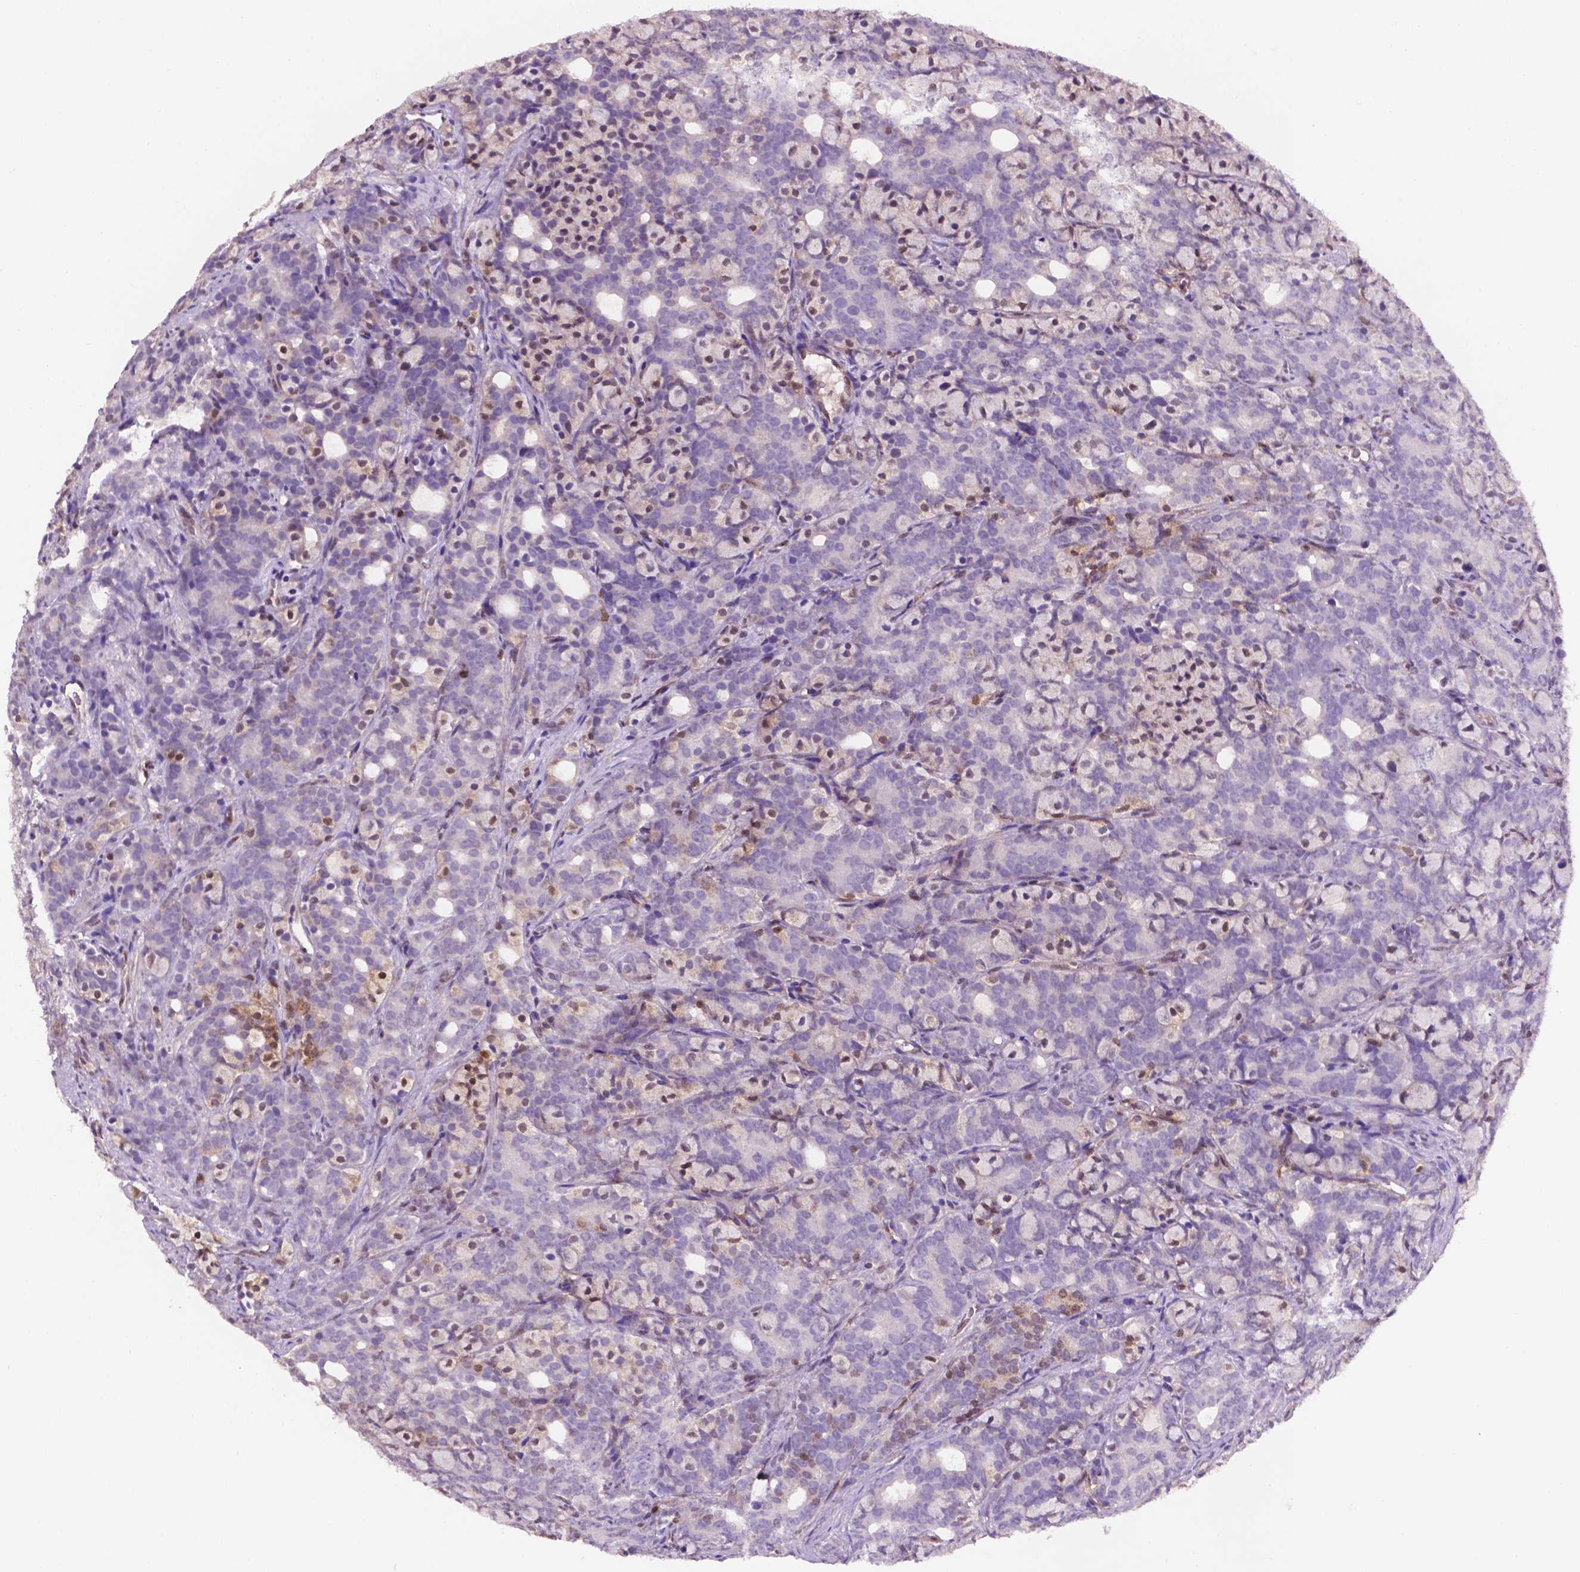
{"staining": {"intensity": "negative", "quantity": "none", "location": "none"}, "tissue": "prostate cancer", "cell_type": "Tumor cells", "image_type": "cancer", "snomed": [{"axis": "morphology", "description": "Adenocarcinoma, High grade"}, {"axis": "topography", "description": "Prostate"}], "caption": "There is no significant staining in tumor cells of prostate adenocarcinoma (high-grade). (Immunohistochemistry (ihc), brightfield microscopy, high magnification).", "gene": "UBE2L6", "patient": {"sex": "male", "age": 84}}